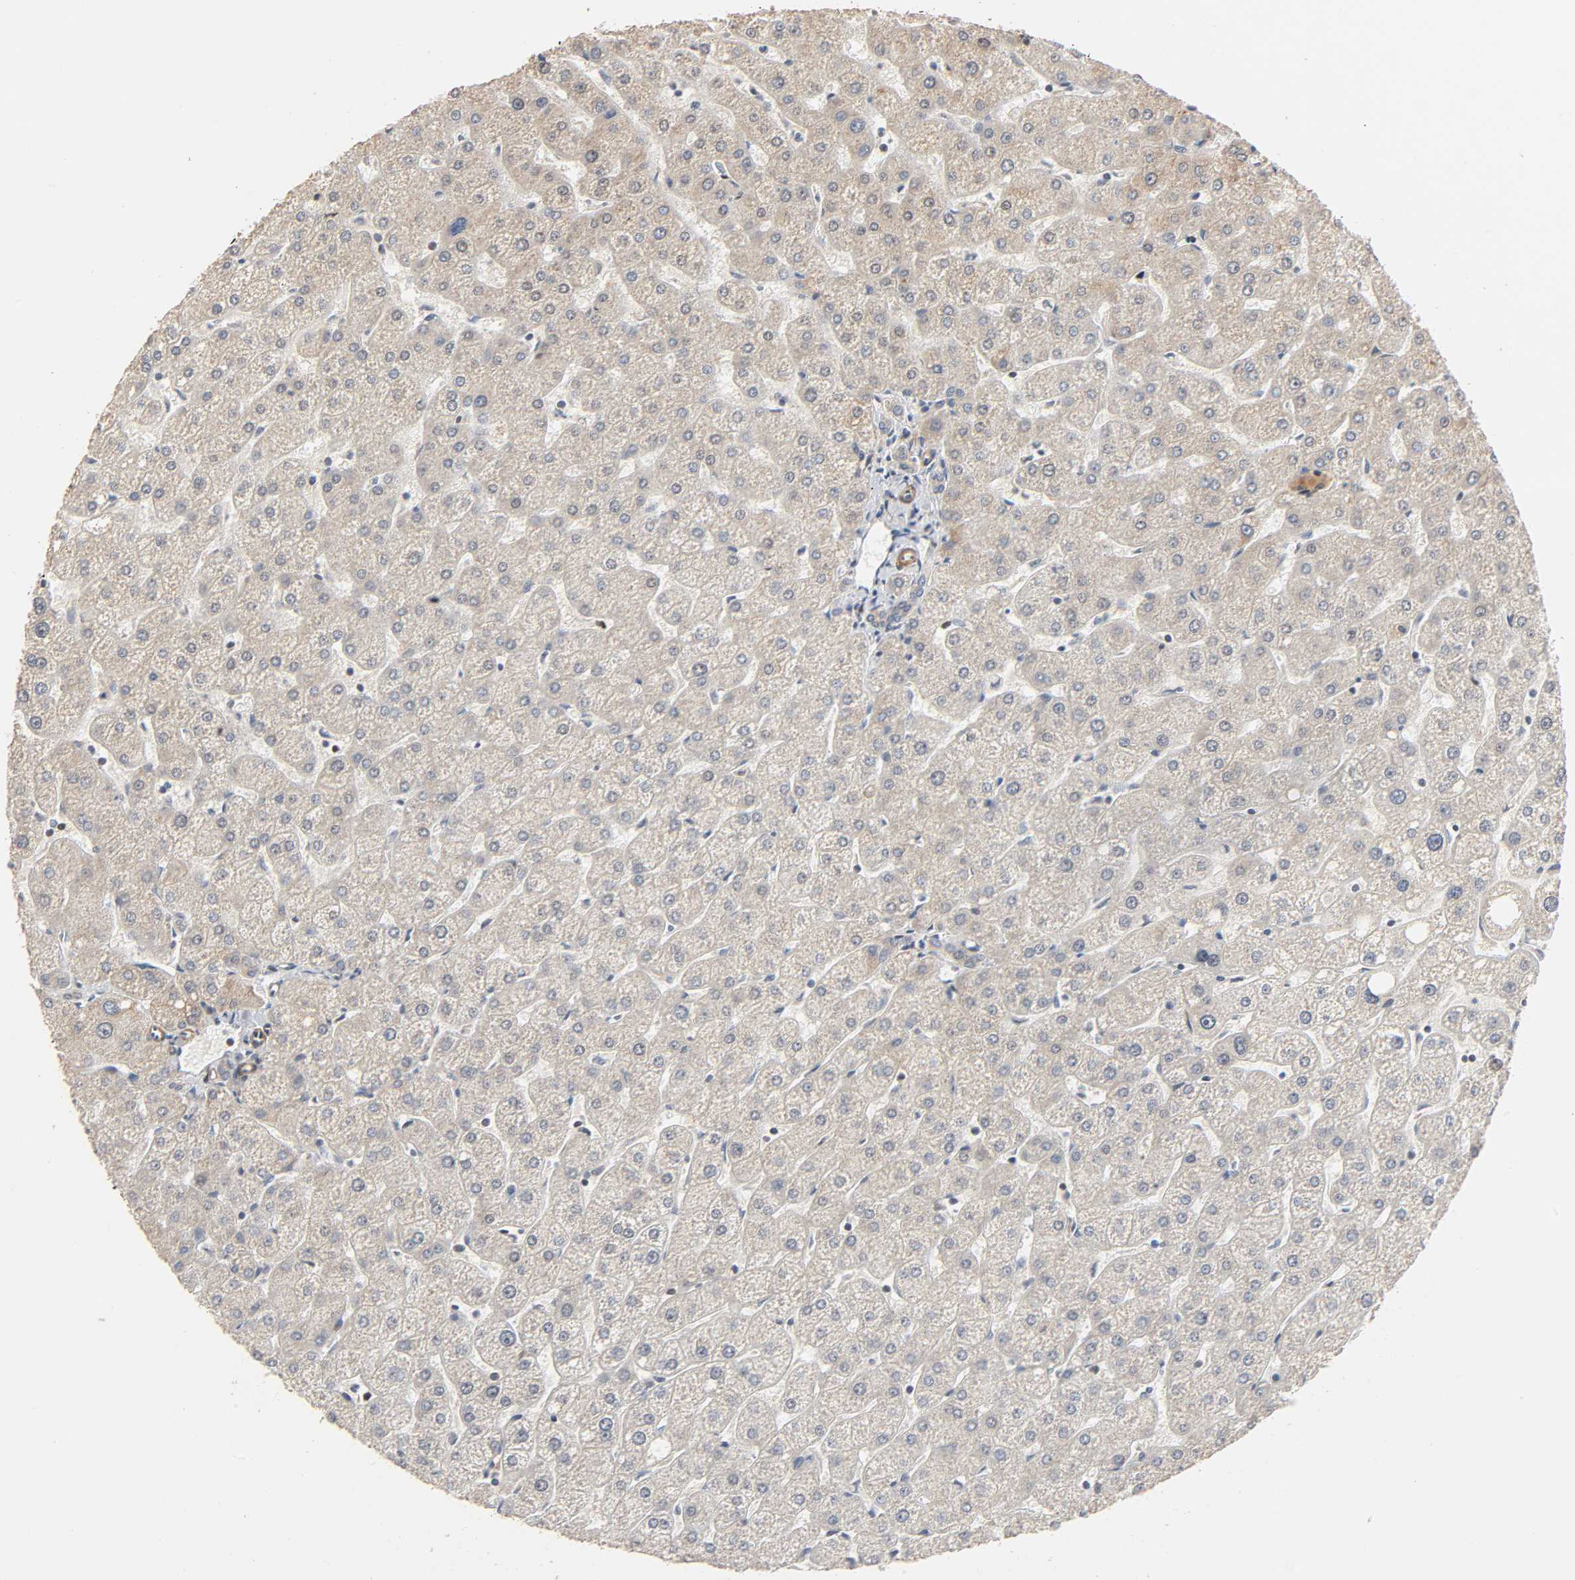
{"staining": {"intensity": "weak", "quantity": ">75%", "location": "cytoplasmic/membranous"}, "tissue": "liver", "cell_type": "Cholangiocytes", "image_type": "normal", "snomed": [{"axis": "morphology", "description": "Normal tissue, NOS"}, {"axis": "topography", "description": "Liver"}], "caption": "This is a micrograph of IHC staining of unremarkable liver, which shows weak positivity in the cytoplasmic/membranous of cholangiocytes.", "gene": "NEMF", "patient": {"sex": "male", "age": 67}}